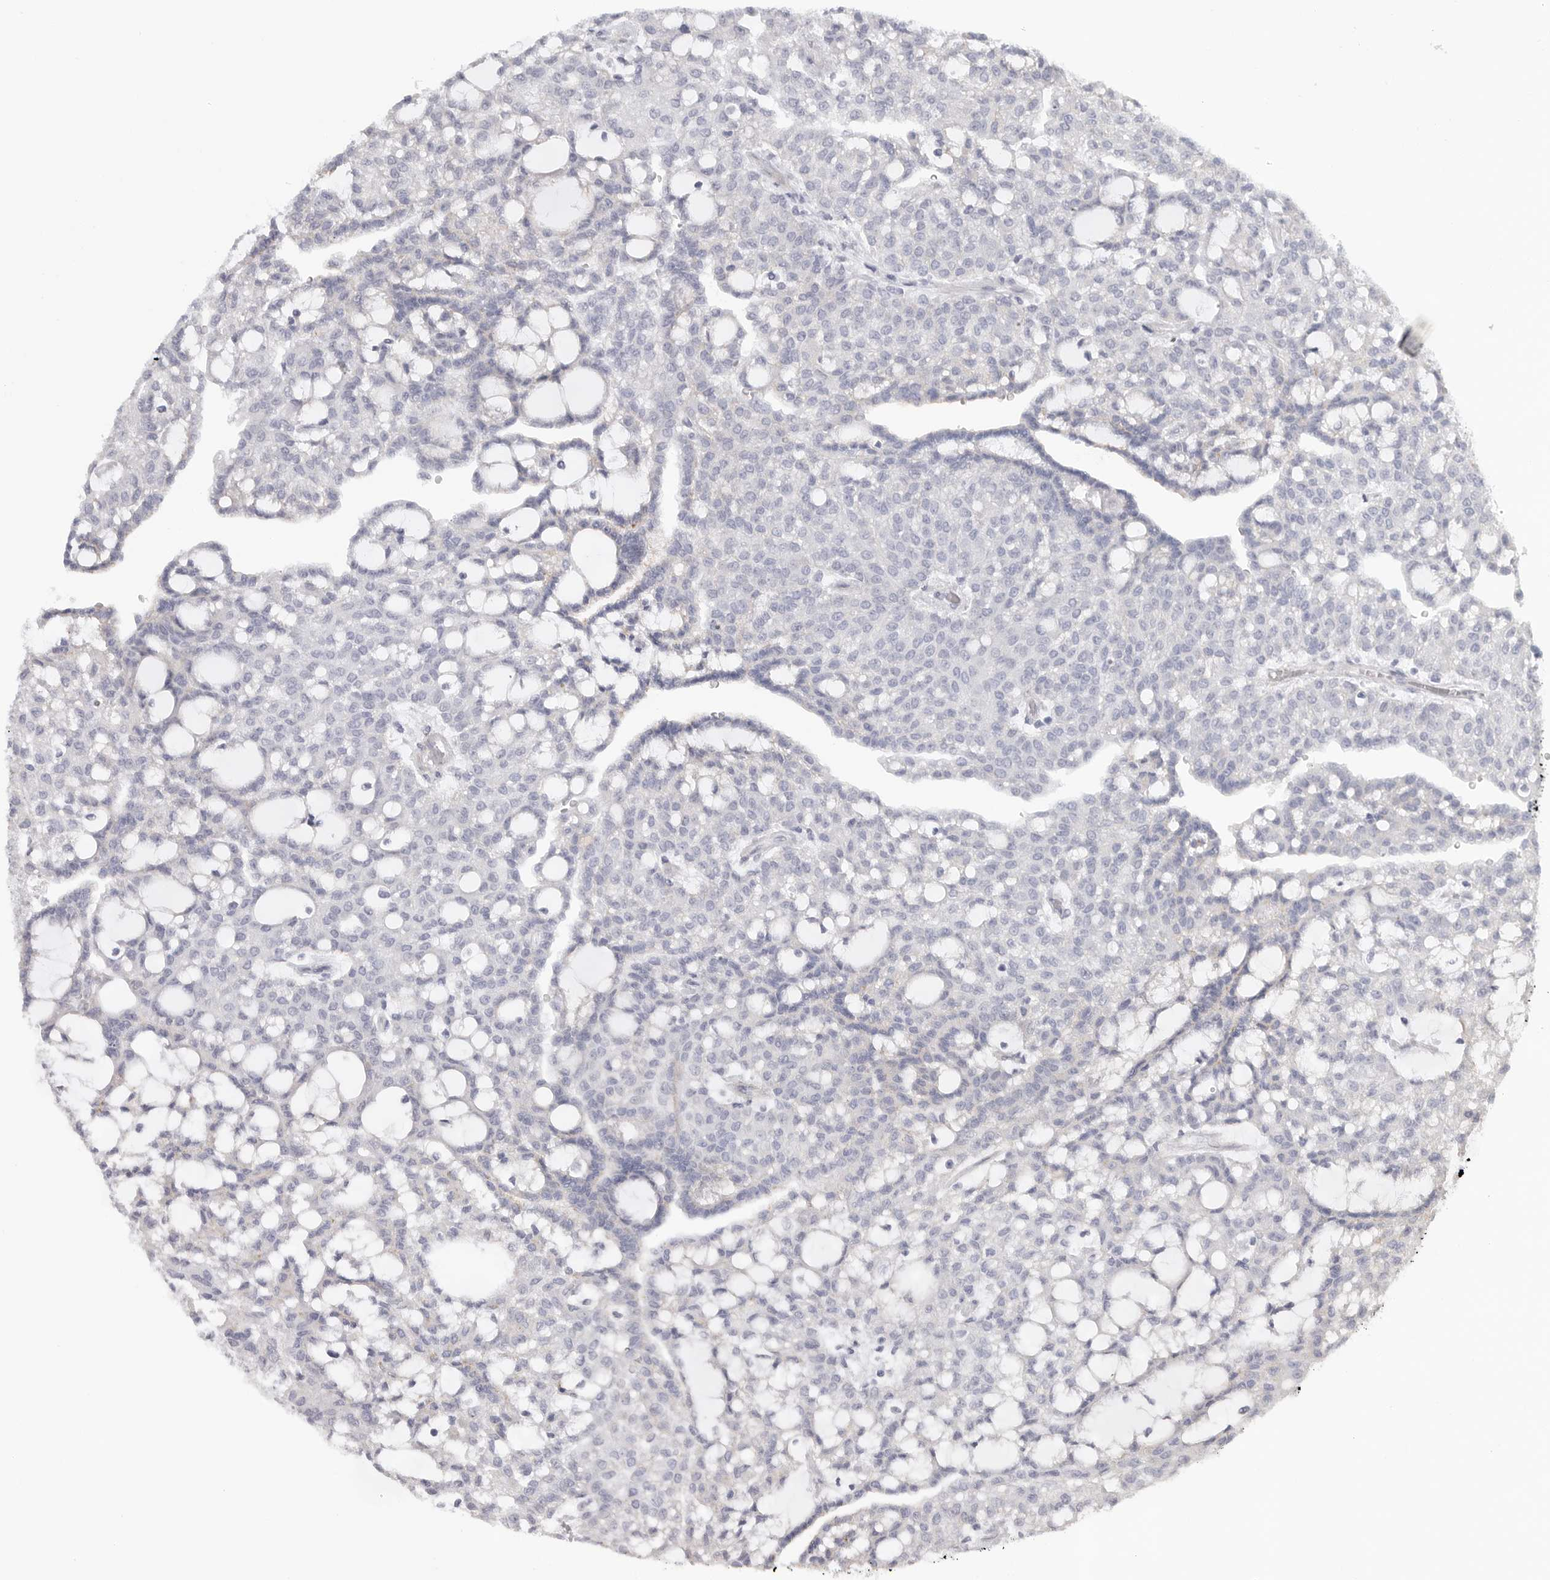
{"staining": {"intensity": "negative", "quantity": "none", "location": "none"}, "tissue": "renal cancer", "cell_type": "Tumor cells", "image_type": "cancer", "snomed": [{"axis": "morphology", "description": "Adenocarcinoma, NOS"}, {"axis": "topography", "description": "Kidney"}], "caption": "Histopathology image shows no significant protein staining in tumor cells of adenocarcinoma (renal).", "gene": "TNR", "patient": {"sex": "male", "age": 63}}